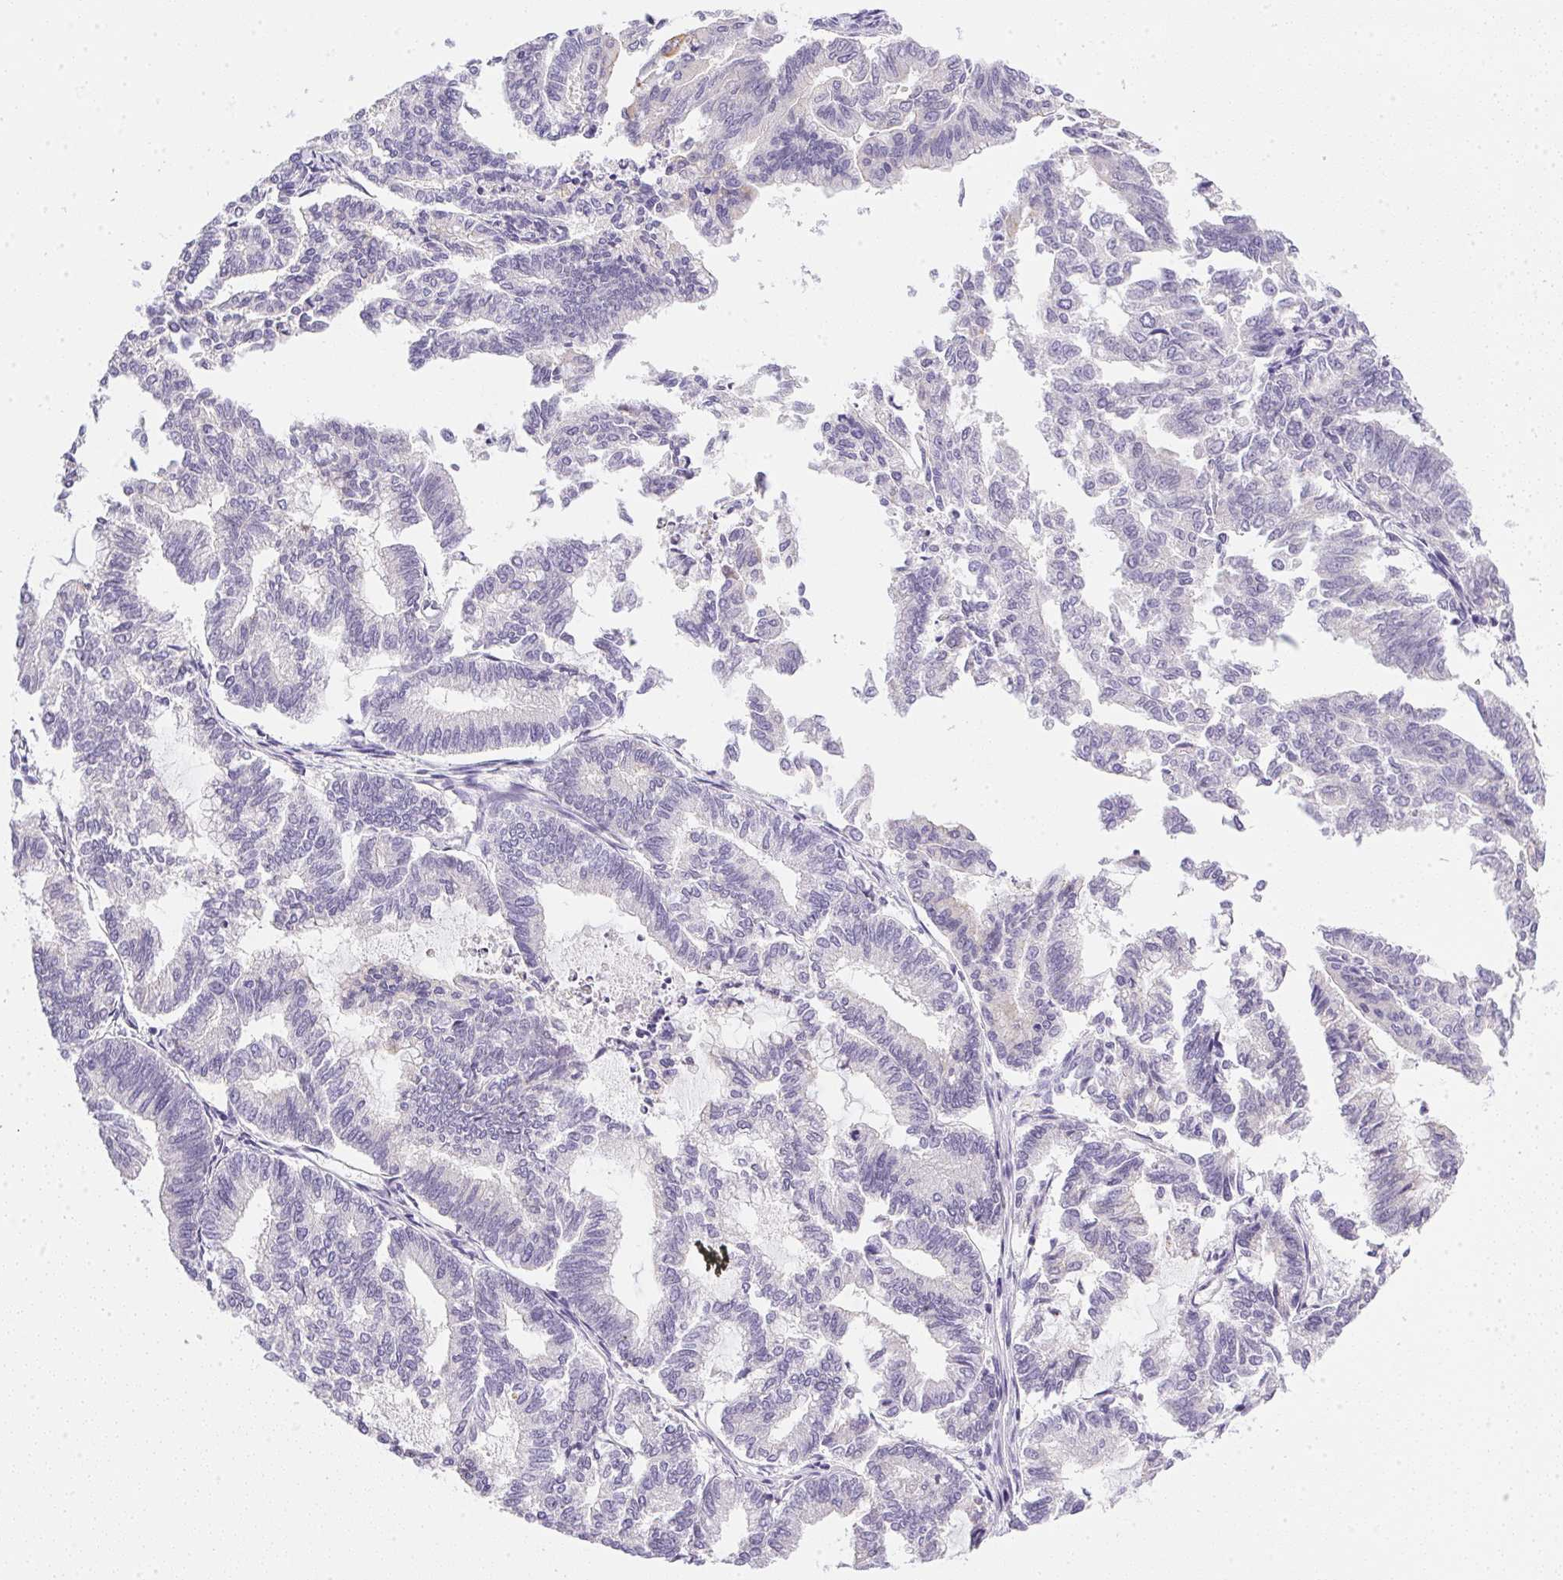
{"staining": {"intensity": "negative", "quantity": "none", "location": "none"}, "tissue": "endometrial cancer", "cell_type": "Tumor cells", "image_type": "cancer", "snomed": [{"axis": "morphology", "description": "Adenocarcinoma, NOS"}, {"axis": "topography", "description": "Endometrium"}], "caption": "Immunohistochemical staining of endometrial cancer (adenocarcinoma) exhibits no significant positivity in tumor cells.", "gene": "SLC17A7", "patient": {"sex": "female", "age": 79}}